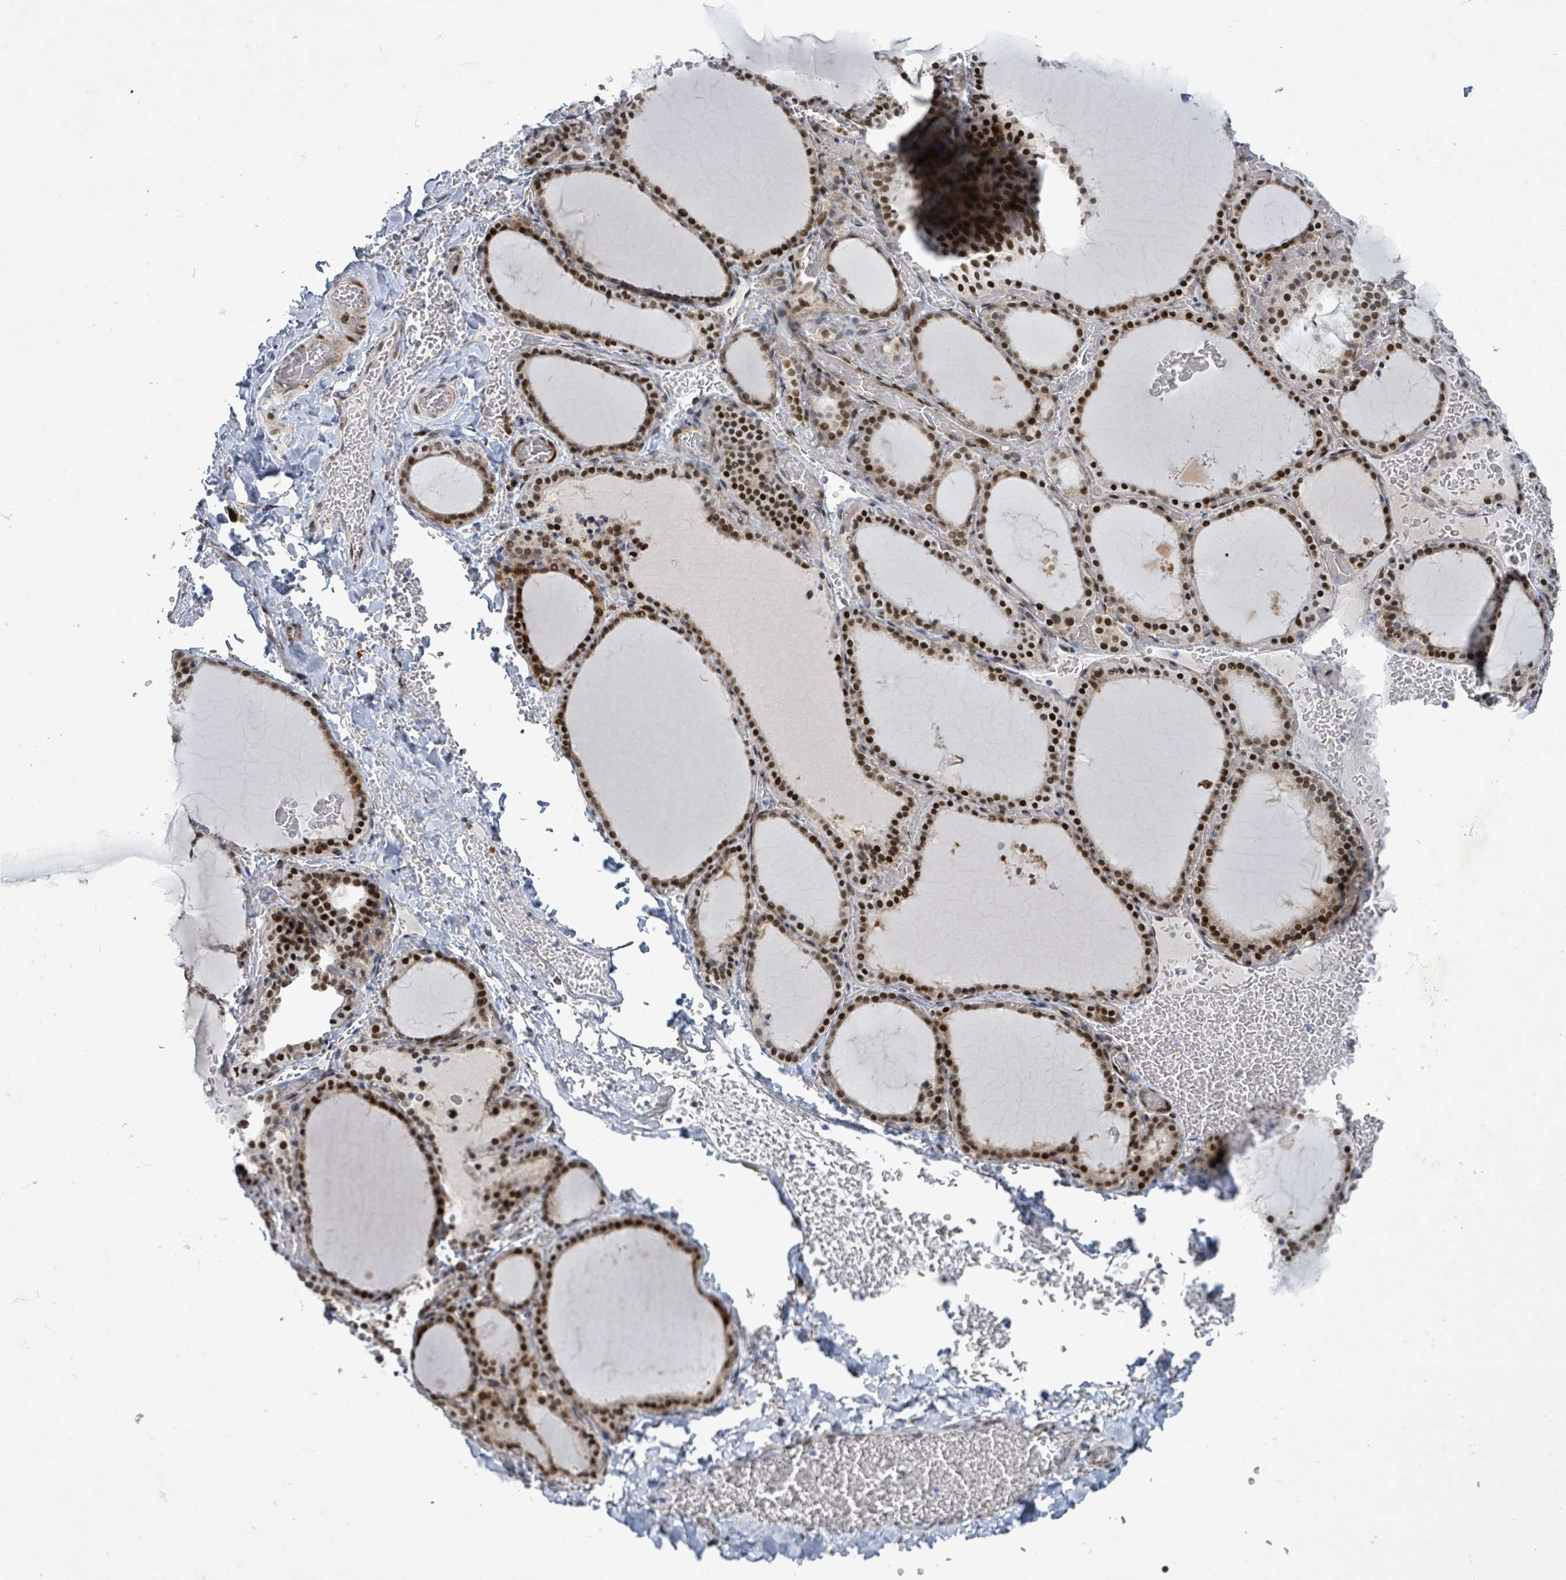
{"staining": {"intensity": "strong", "quantity": ">75%", "location": "nuclear"}, "tissue": "thyroid gland", "cell_type": "Glandular cells", "image_type": "normal", "snomed": [{"axis": "morphology", "description": "Normal tissue, NOS"}, {"axis": "topography", "description": "Thyroid gland"}], "caption": "This image displays immunohistochemistry staining of normal thyroid gland, with high strong nuclear expression in approximately >75% of glandular cells.", "gene": "TUSC1", "patient": {"sex": "female", "age": 39}}